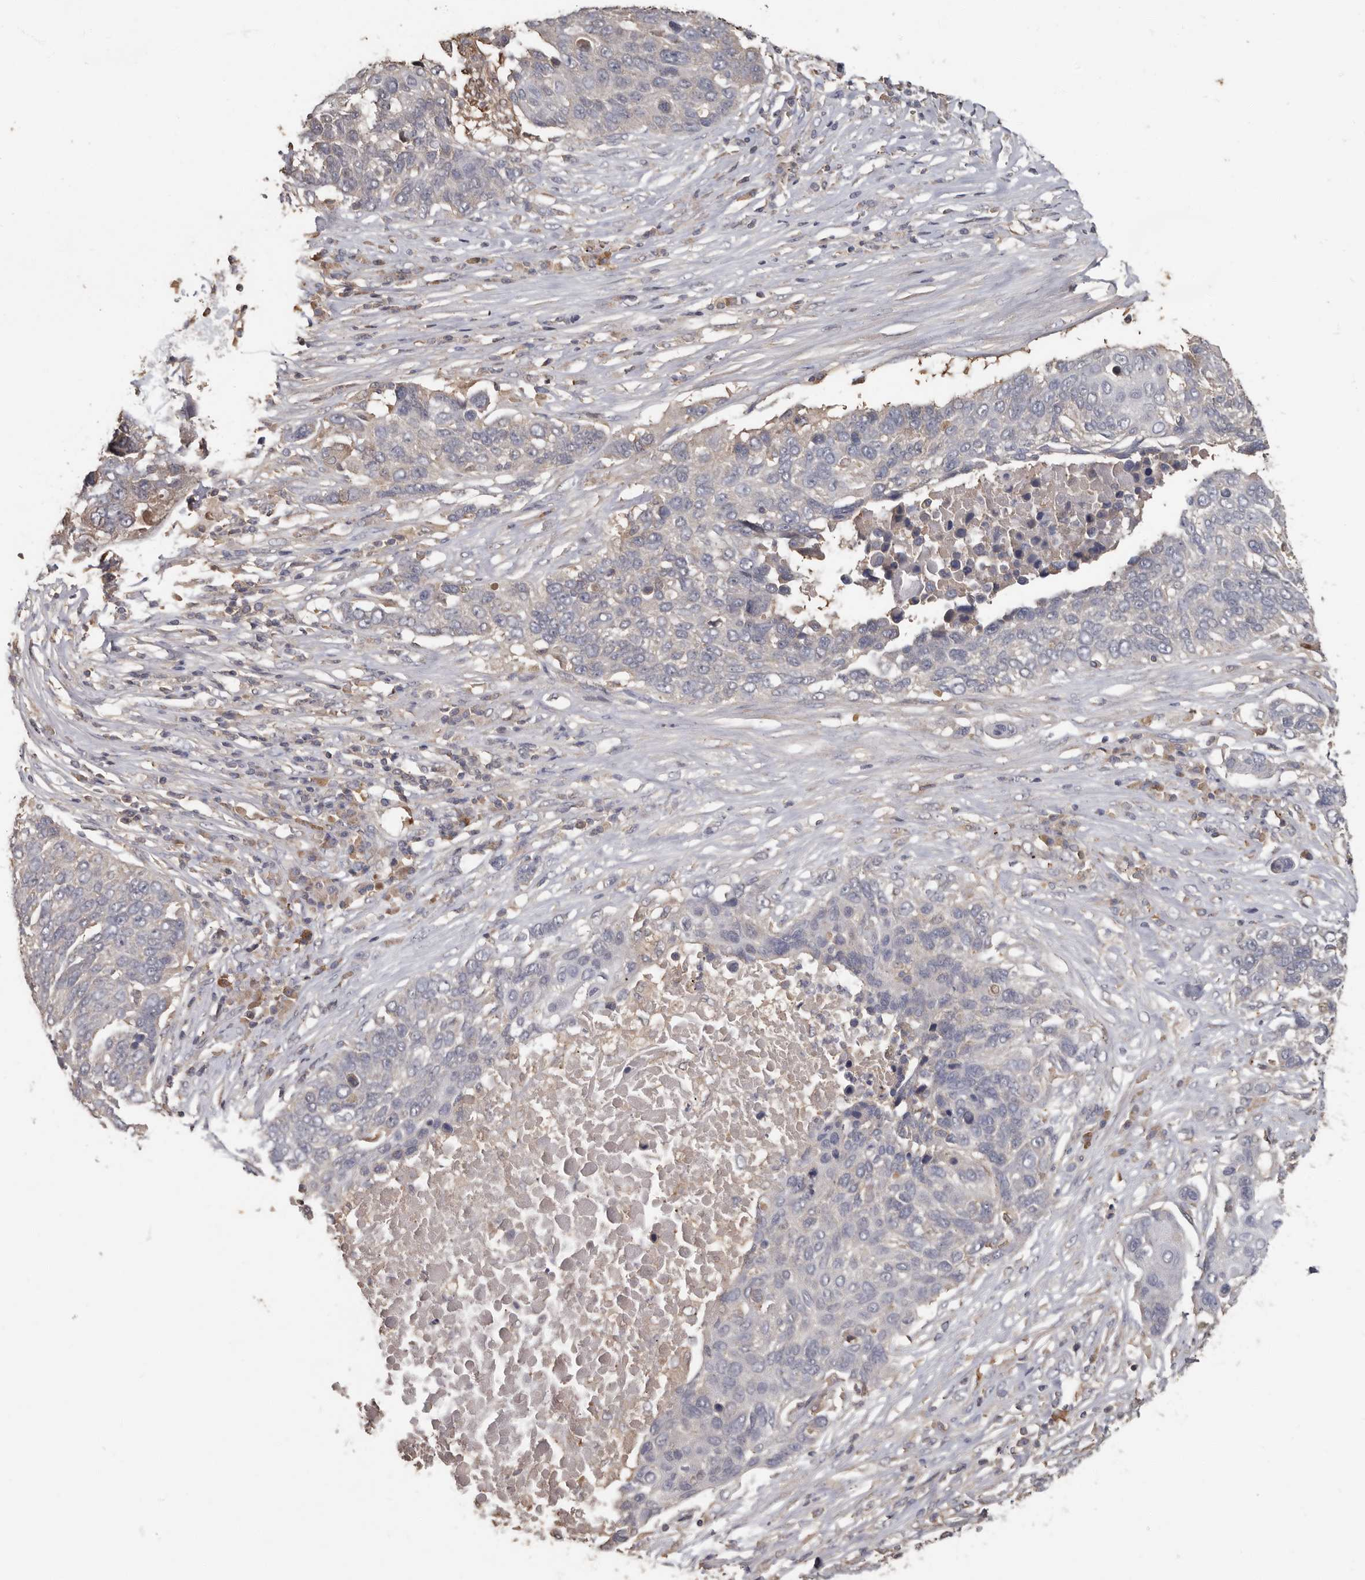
{"staining": {"intensity": "negative", "quantity": "none", "location": "none"}, "tissue": "lung cancer", "cell_type": "Tumor cells", "image_type": "cancer", "snomed": [{"axis": "morphology", "description": "Squamous cell carcinoma, NOS"}, {"axis": "topography", "description": "Lung"}], "caption": "A micrograph of lung cancer (squamous cell carcinoma) stained for a protein shows no brown staining in tumor cells.", "gene": "KIF26B", "patient": {"sex": "male", "age": 66}}